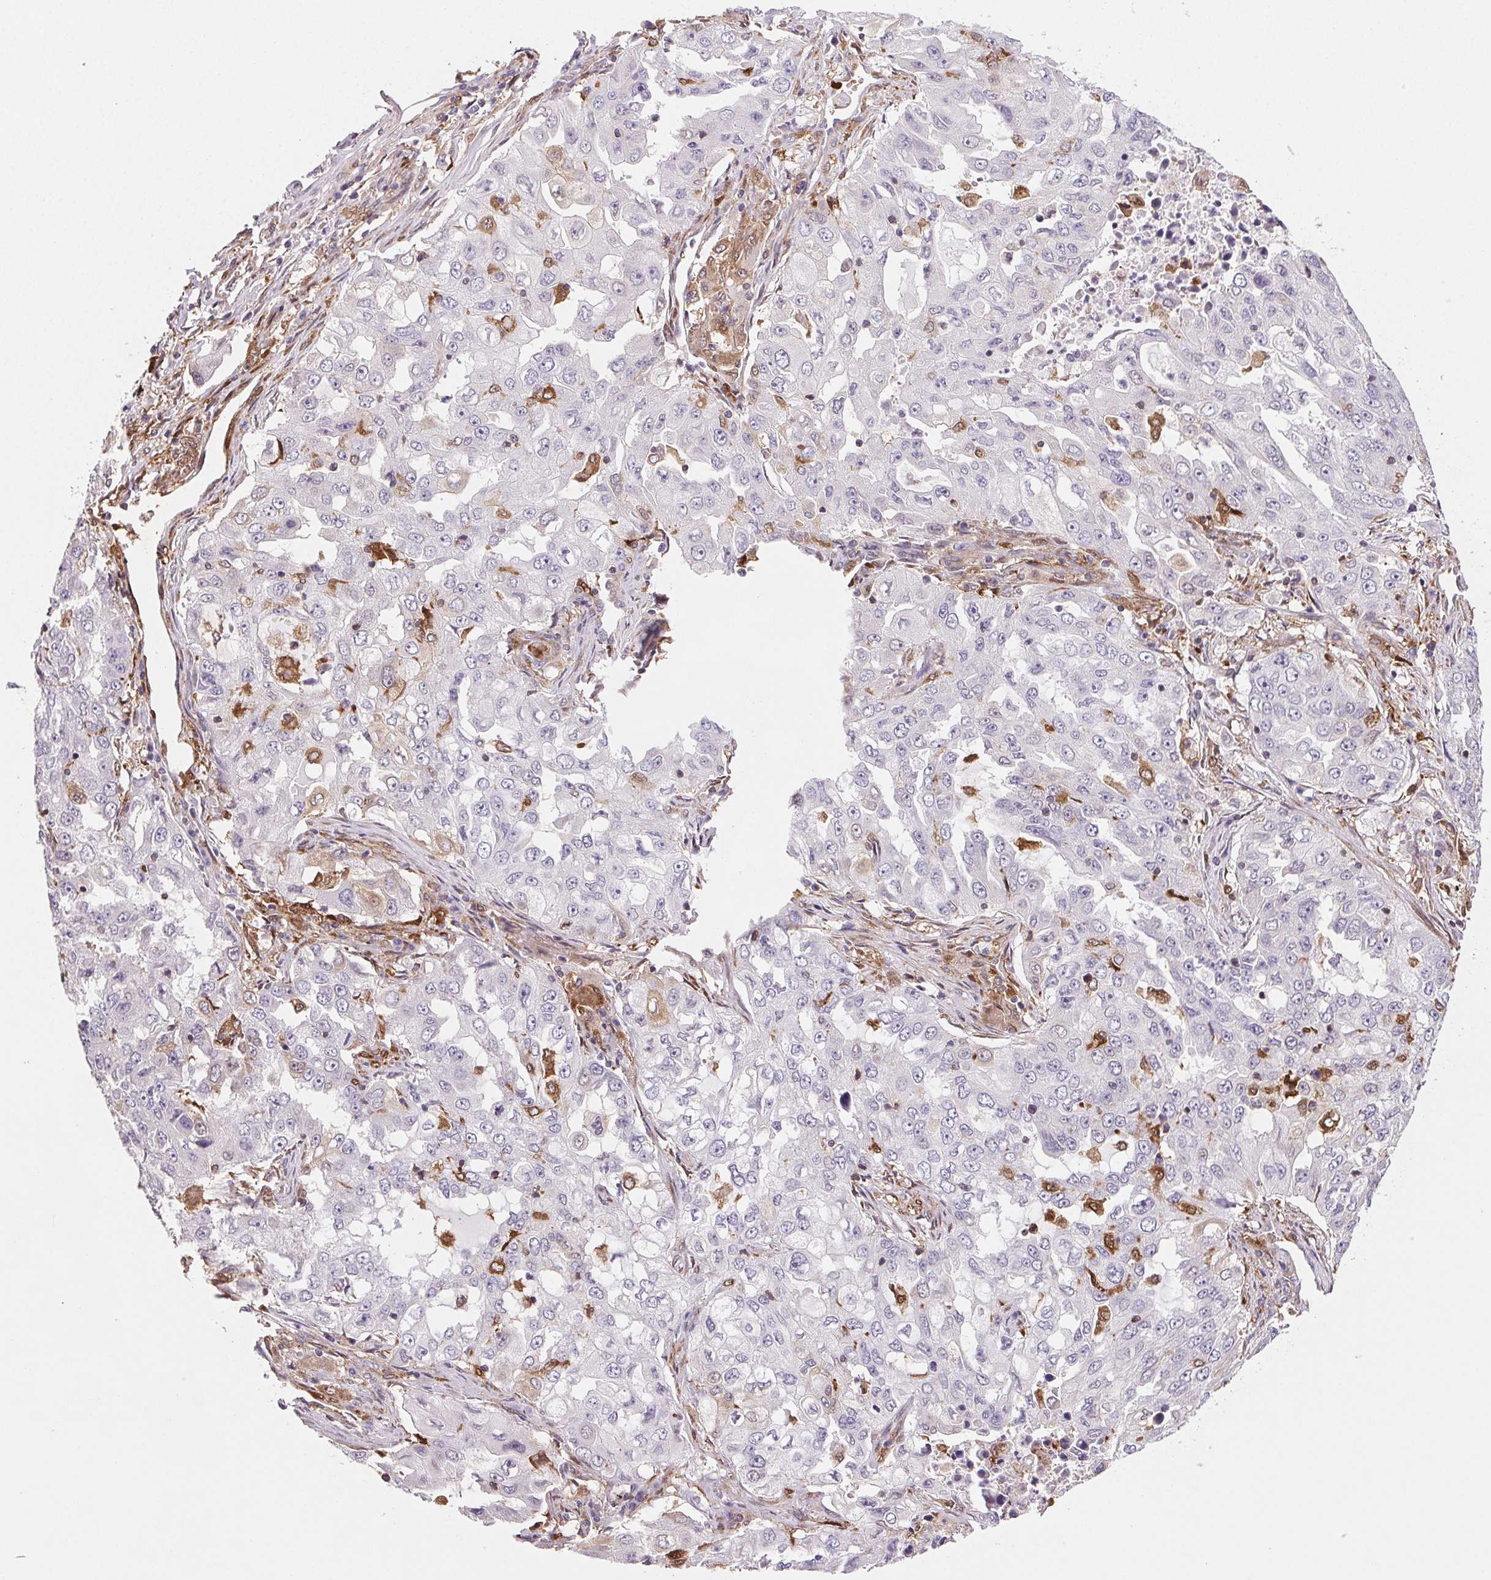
{"staining": {"intensity": "negative", "quantity": "none", "location": "none"}, "tissue": "lung cancer", "cell_type": "Tumor cells", "image_type": "cancer", "snomed": [{"axis": "morphology", "description": "Adenocarcinoma, NOS"}, {"axis": "topography", "description": "Lung"}], "caption": "Tumor cells are negative for brown protein staining in lung adenocarcinoma.", "gene": "GBP1", "patient": {"sex": "female", "age": 61}}